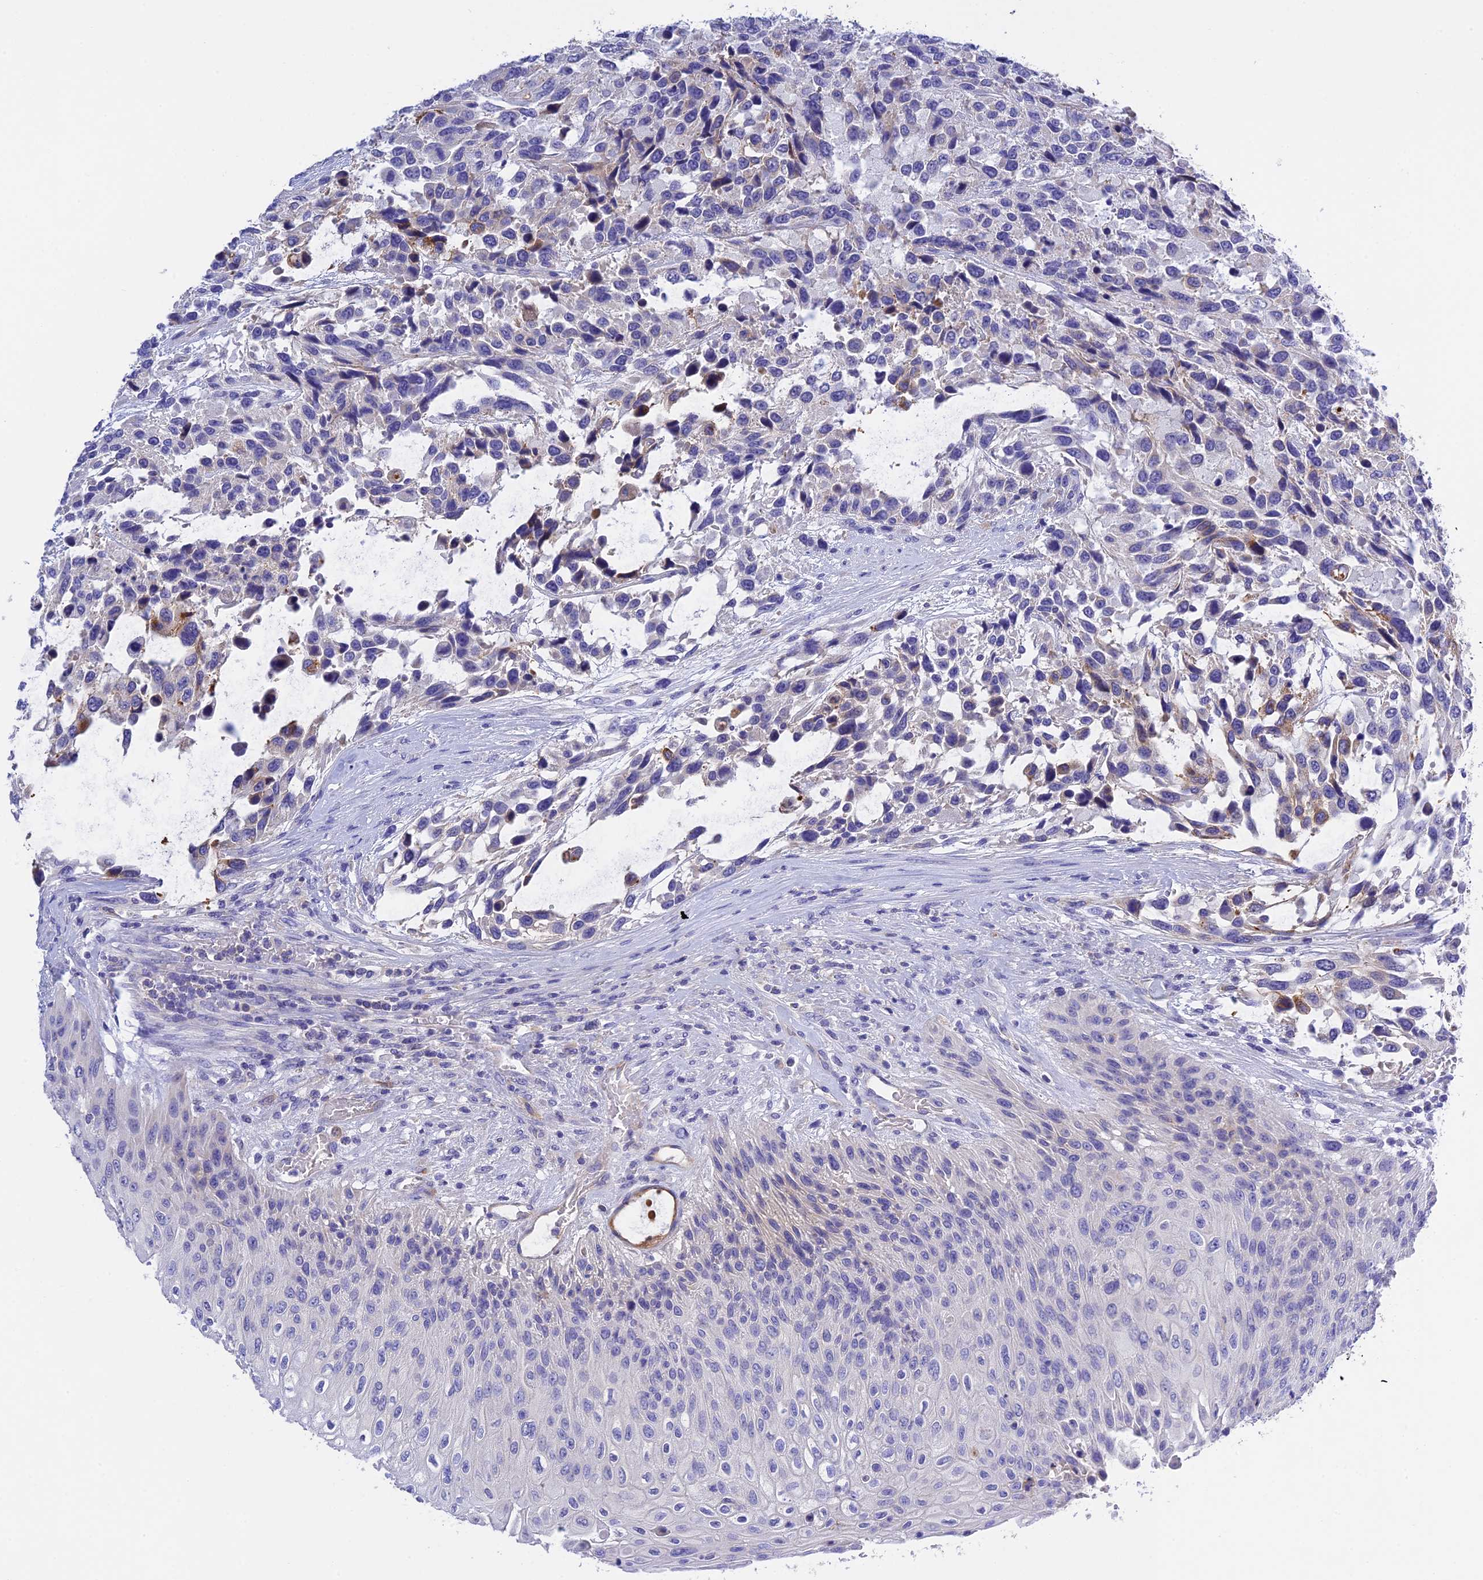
{"staining": {"intensity": "negative", "quantity": "none", "location": "none"}, "tissue": "urothelial cancer", "cell_type": "Tumor cells", "image_type": "cancer", "snomed": [{"axis": "morphology", "description": "Urothelial carcinoma, High grade"}, {"axis": "topography", "description": "Urinary bladder"}], "caption": "Urothelial carcinoma (high-grade) stained for a protein using IHC exhibits no positivity tumor cells.", "gene": "MS4A5", "patient": {"sex": "female", "age": 70}}